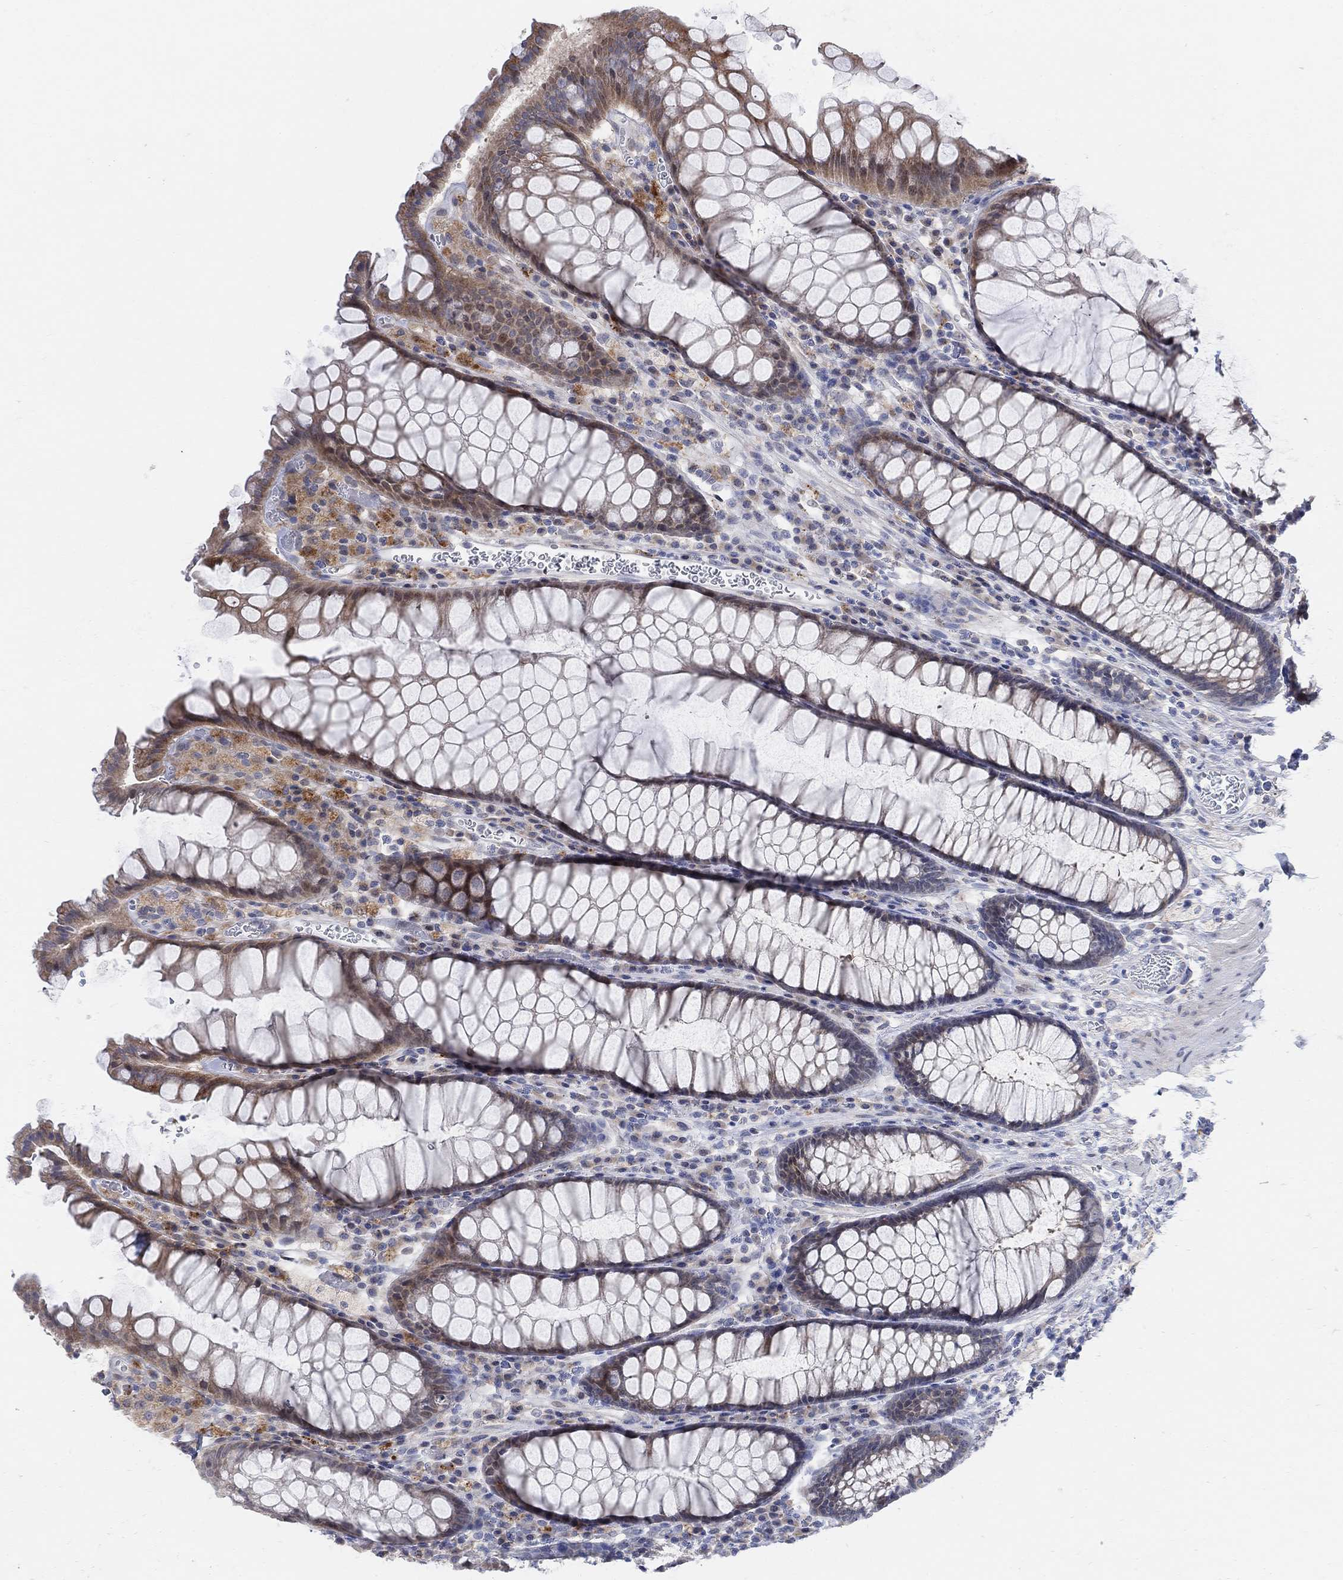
{"staining": {"intensity": "negative", "quantity": "none", "location": "none"}, "tissue": "rectum", "cell_type": "Glandular cells", "image_type": "normal", "snomed": [{"axis": "morphology", "description": "Normal tissue, NOS"}, {"axis": "topography", "description": "Rectum"}], "caption": "Immunohistochemistry (IHC) of benign rectum reveals no positivity in glandular cells.", "gene": "CNTF", "patient": {"sex": "female", "age": 68}}